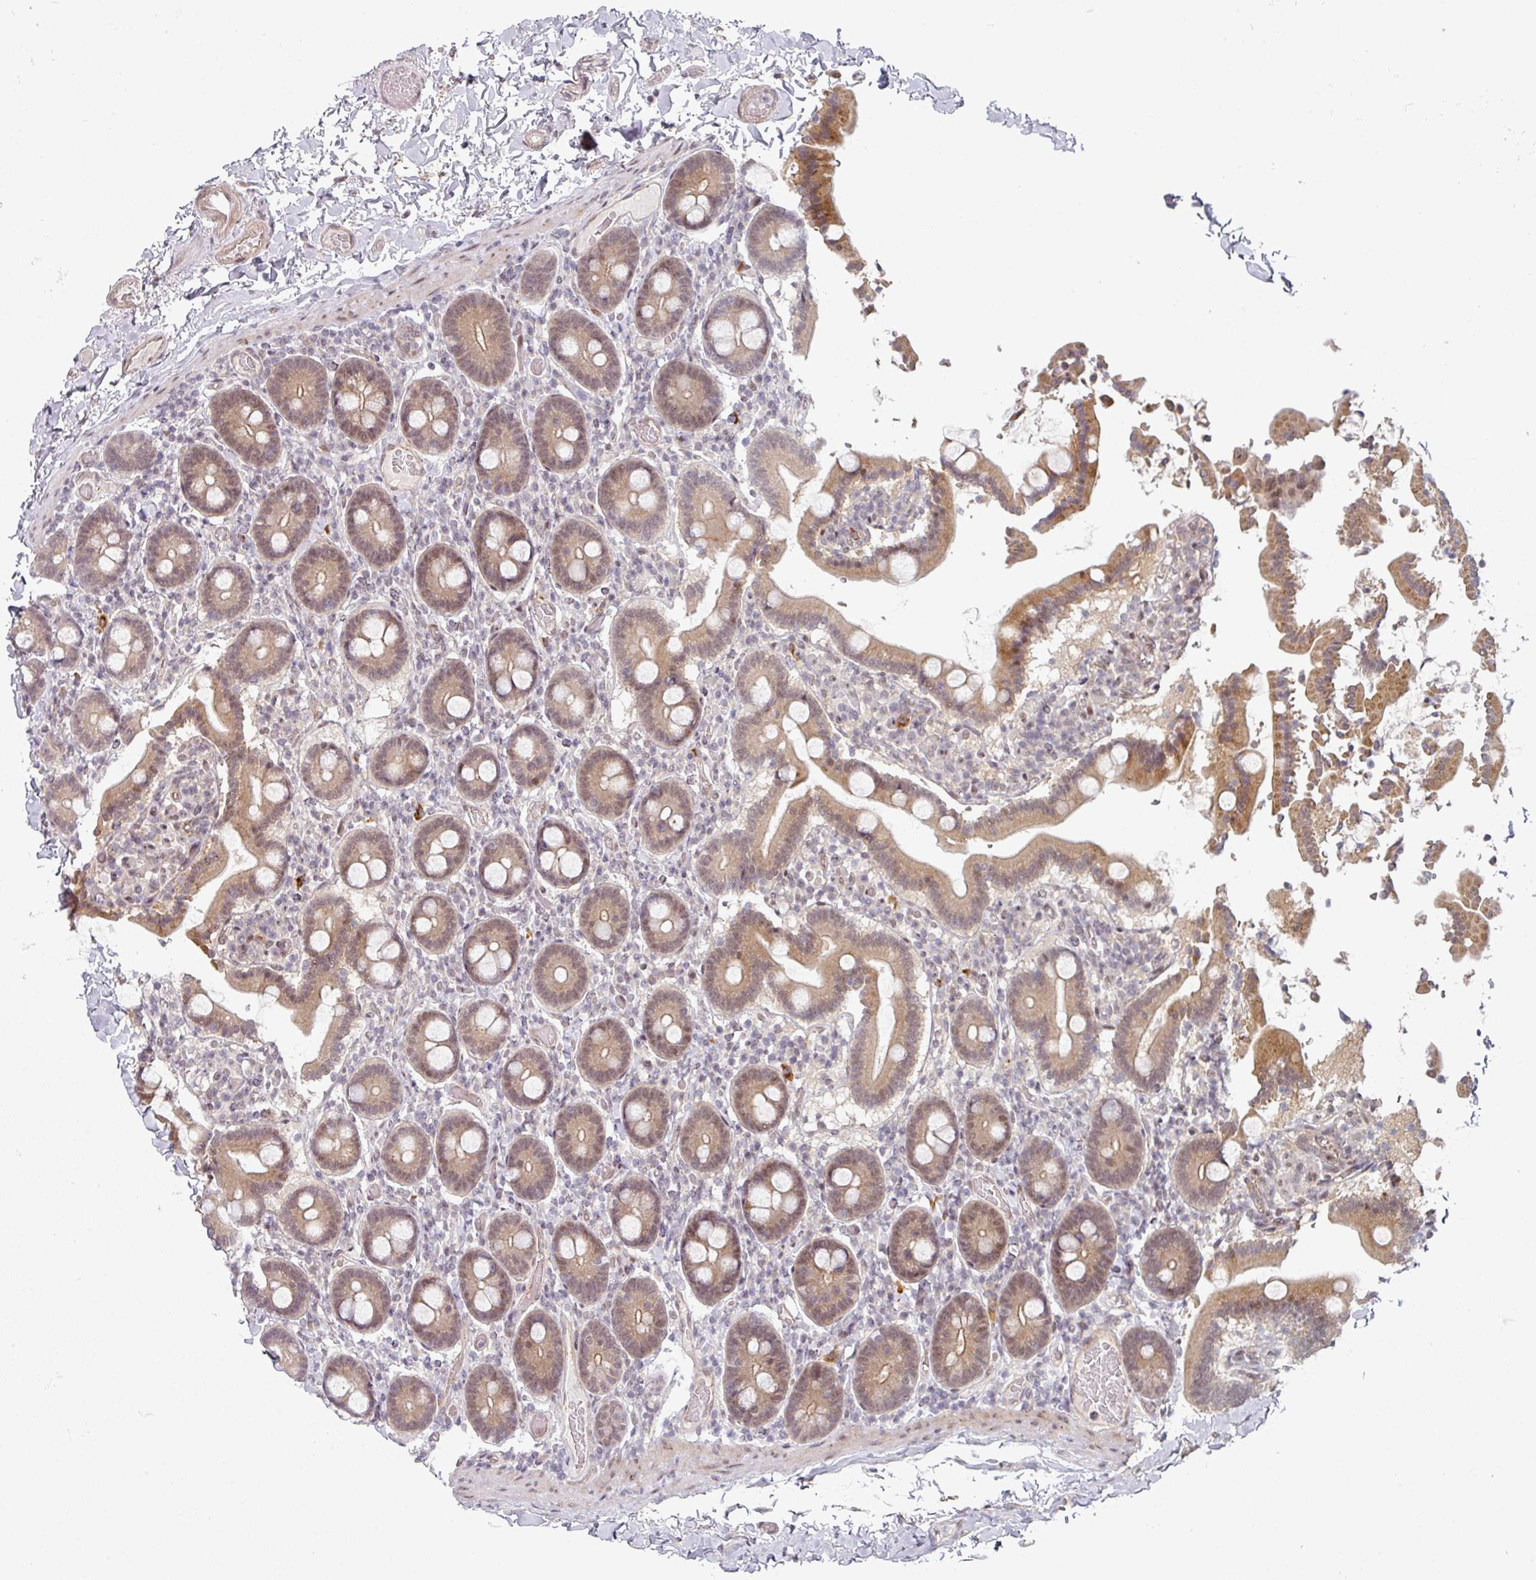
{"staining": {"intensity": "moderate", "quantity": "25%-75%", "location": "cytoplasmic/membranous,nuclear"}, "tissue": "duodenum", "cell_type": "Glandular cells", "image_type": "normal", "snomed": [{"axis": "morphology", "description": "Normal tissue, NOS"}, {"axis": "topography", "description": "Duodenum"}], "caption": "Glandular cells exhibit moderate cytoplasmic/membranous,nuclear staining in approximately 25%-75% of cells in benign duodenum.", "gene": "TMCC1", "patient": {"sex": "male", "age": 55}}